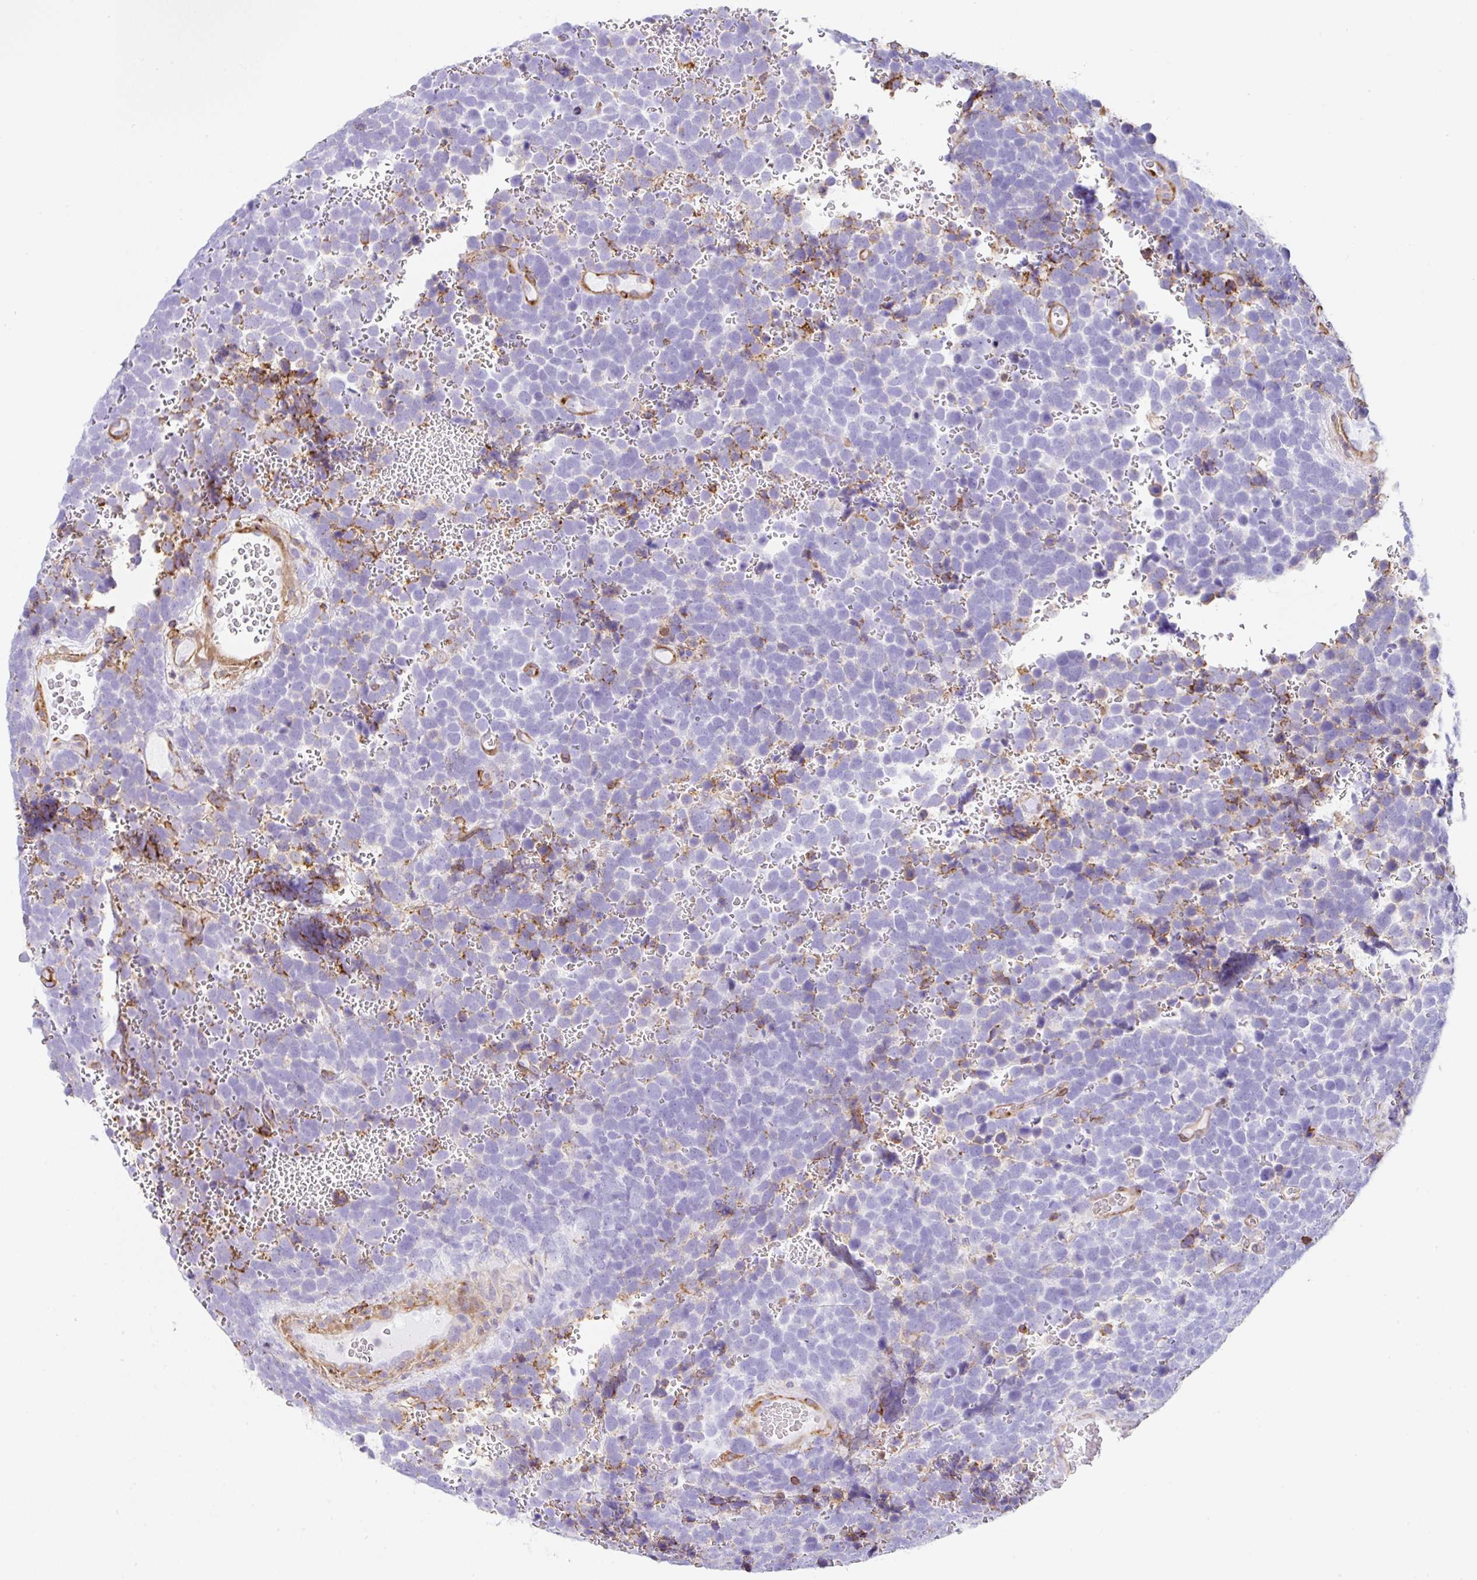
{"staining": {"intensity": "negative", "quantity": "none", "location": "none"}, "tissue": "urothelial cancer", "cell_type": "Tumor cells", "image_type": "cancer", "snomed": [{"axis": "morphology", "description": "Urothelial carcinoma, High grade"}, {"axis": "topography", "description": "Urinary bladder"}], "caption": "Immunohistochemistry histopathology image of urothelial cancer stained for a protein (brown), which shows no positivity in tumor cells.", "gene": "MTTP", "patient": {"sex": "female", "age": 82}}